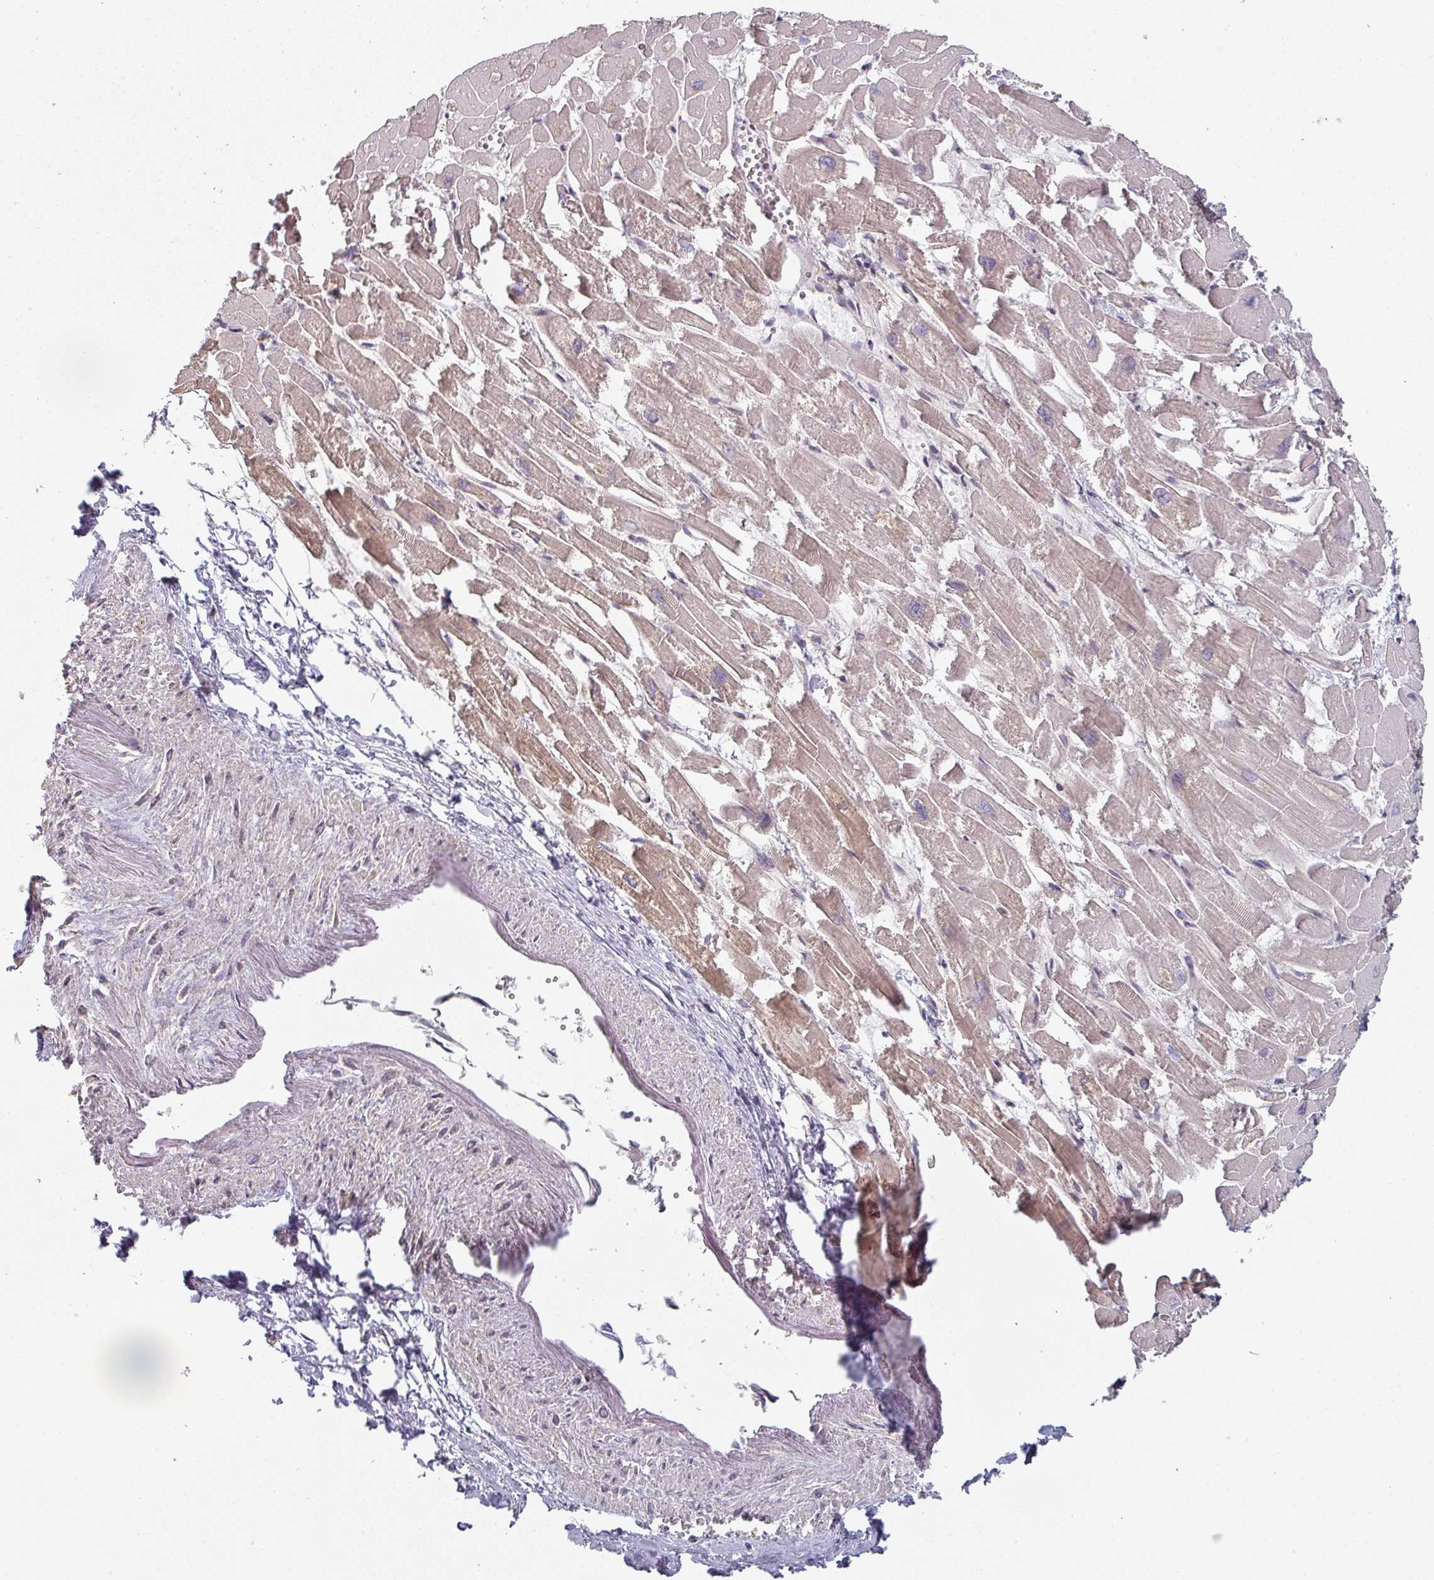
{"staining": {"intensity": "weak", "quantity": "25%-75%", "location": "cytoplasmic/membranous"}, "tissue": "heart muscle", "cell_type": "Cardiomyocytes", "image_type": "normal", "snomed": [{"axis": "morphology", "description": "Normal tissue, NOS"}, {"axis": "topography", "description": "Heart"}], "caption": "This micrograph demonstrates immunohistochemistry (IHC) staining of unremarkable human heart muscle, with low weak cytoplasmic/membranous expression in approximately 25%-75% of cardiomyocytes.", "gene": "TAPT1", "patient": {"sex": "male", "age": 54}}